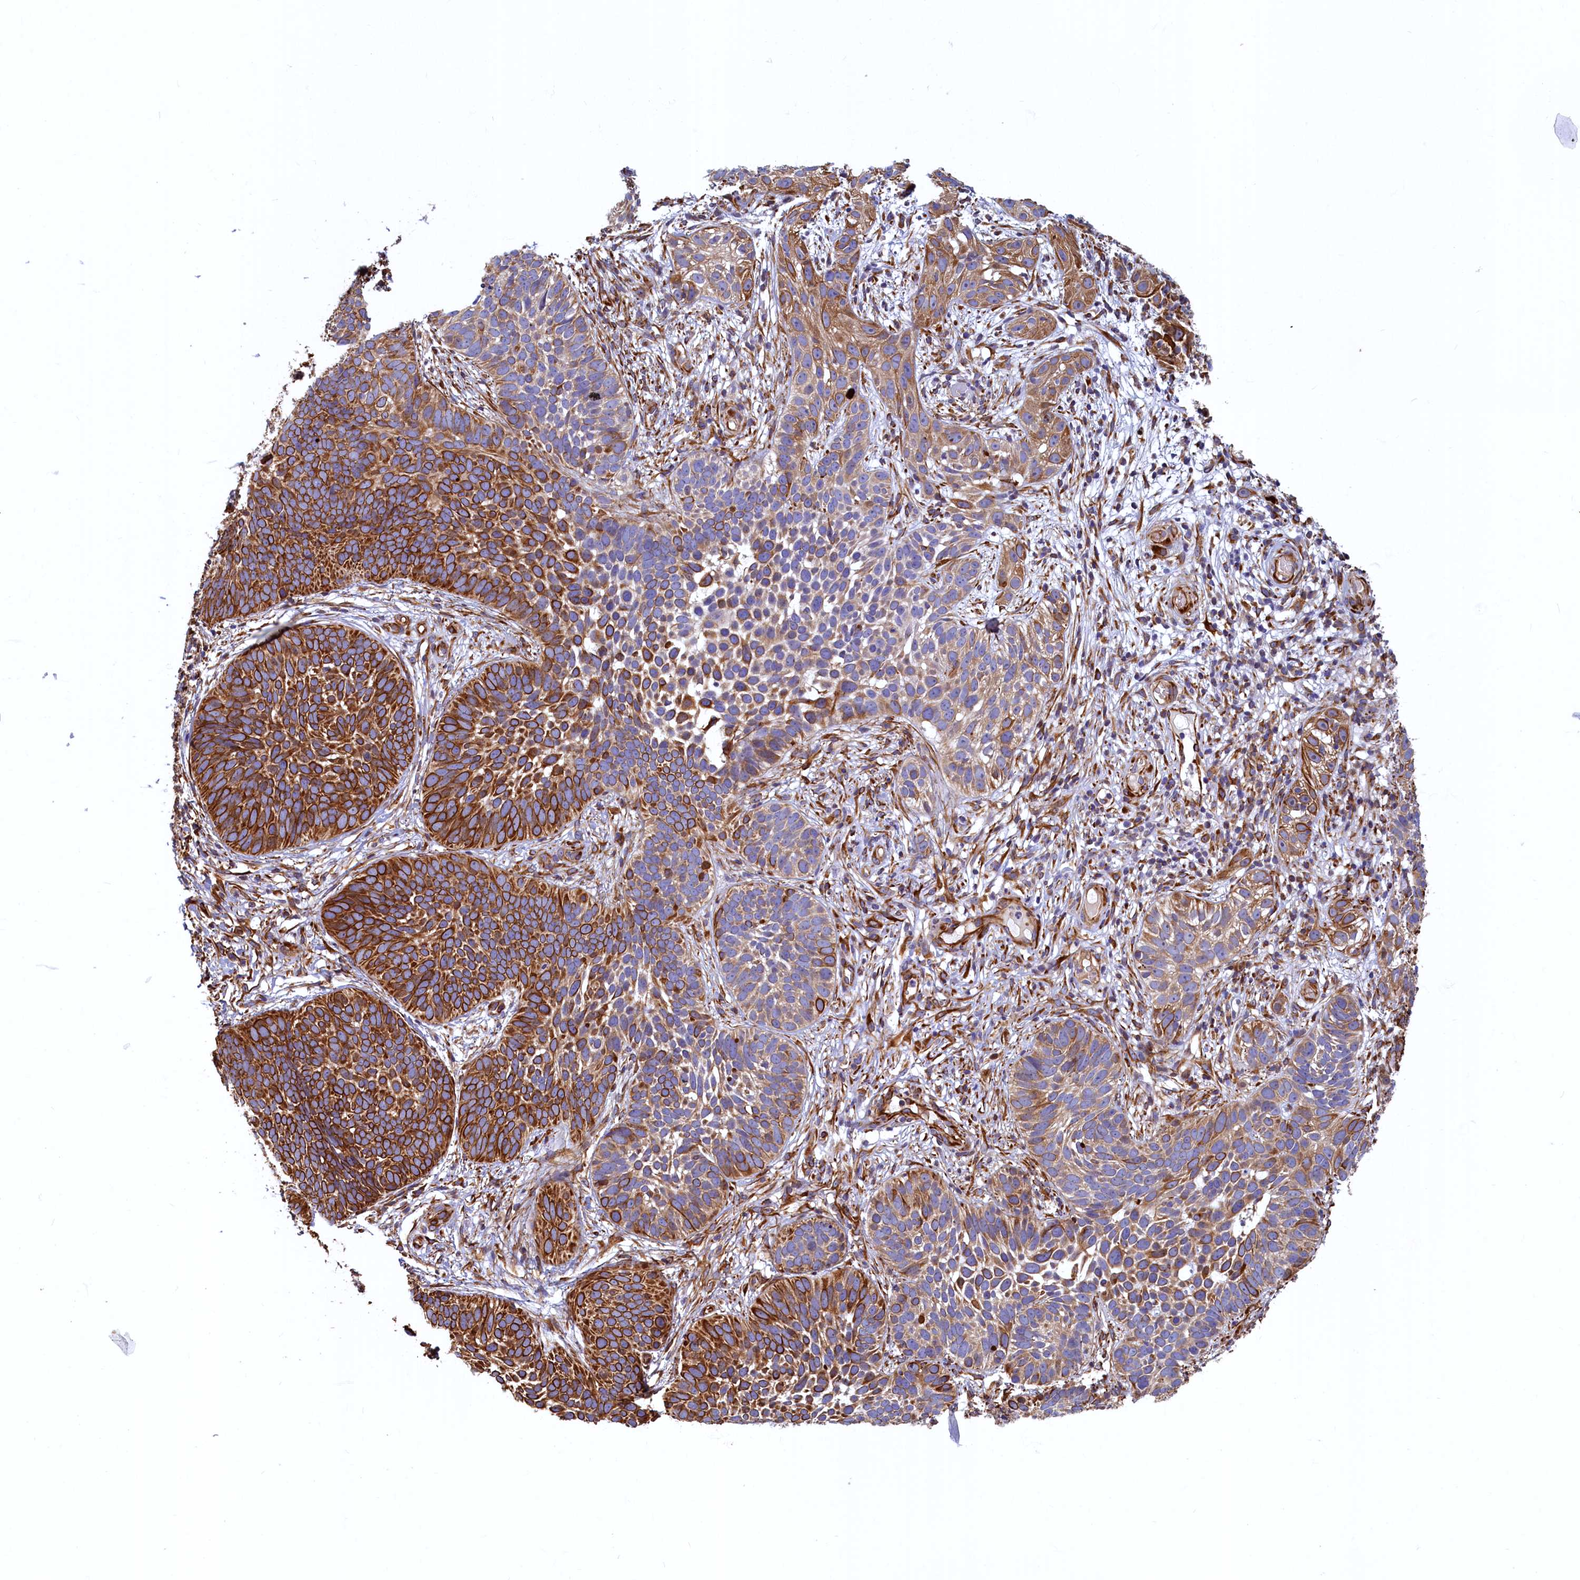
{"staining": {"intensity": "strong", "quantity": "25%-75%", "location": "cytoplasmic/membranous"}, "tissue": "skin cancer", "cell_type": "Tumor cells", "image_type": "cancer", "snomed": [{"axis": "morphology", "description": "Basal cell carcinoma"}, {"axis": "topography", "description": "Skin"}], "caption": "There is high levels of strong cytoplasmic/membranous positivity in tumor cells of skin cancer (basal cell carcinoma), as demonstrated by immunohistochemical staining (brown color).", "gene": "LRRC57", "patient": {"sex": "male", "age": 89}}